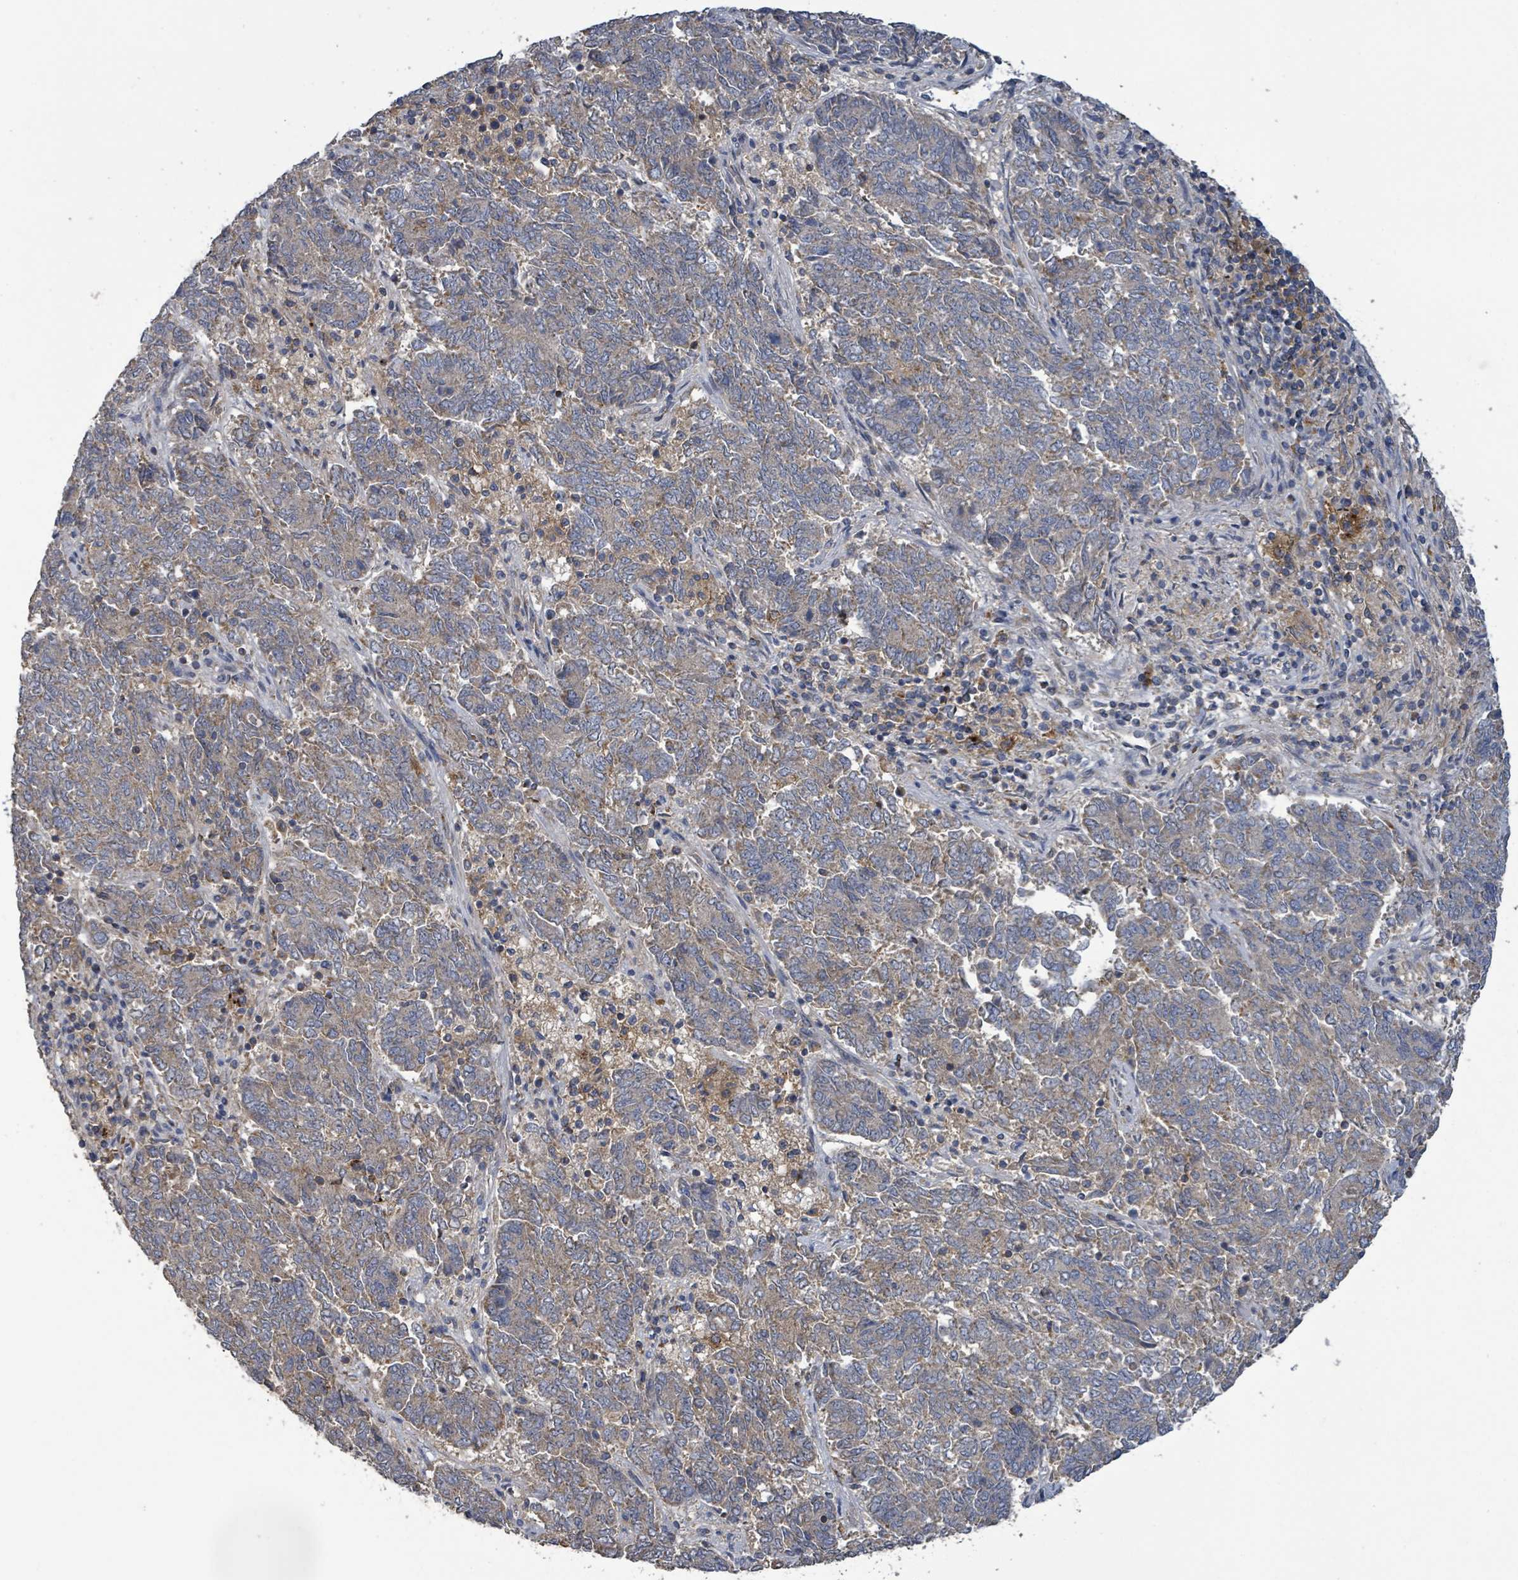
{"staining": {"intensity": "moderate", "quantity": "25%-75%", "location": "cytoplasmic/membranous"}, "tissue": "endometrial cancer", "cell_type": "Tumor cells", "image_type": "cancer", "snomed": [{"axis": "morphology", "description": "Adenocarcinoma, NOS"}, {"axis": "topography", "description": "Endometrium"}], "caption": "This is a micrograph of IHC staining of adenocarcinoma (endometrial), which shows moderate staining in the cytoplasmic/membranous of tumor cells.", "gene": "PLAAT1", "patient": {"sex": "female", "age": 80}}